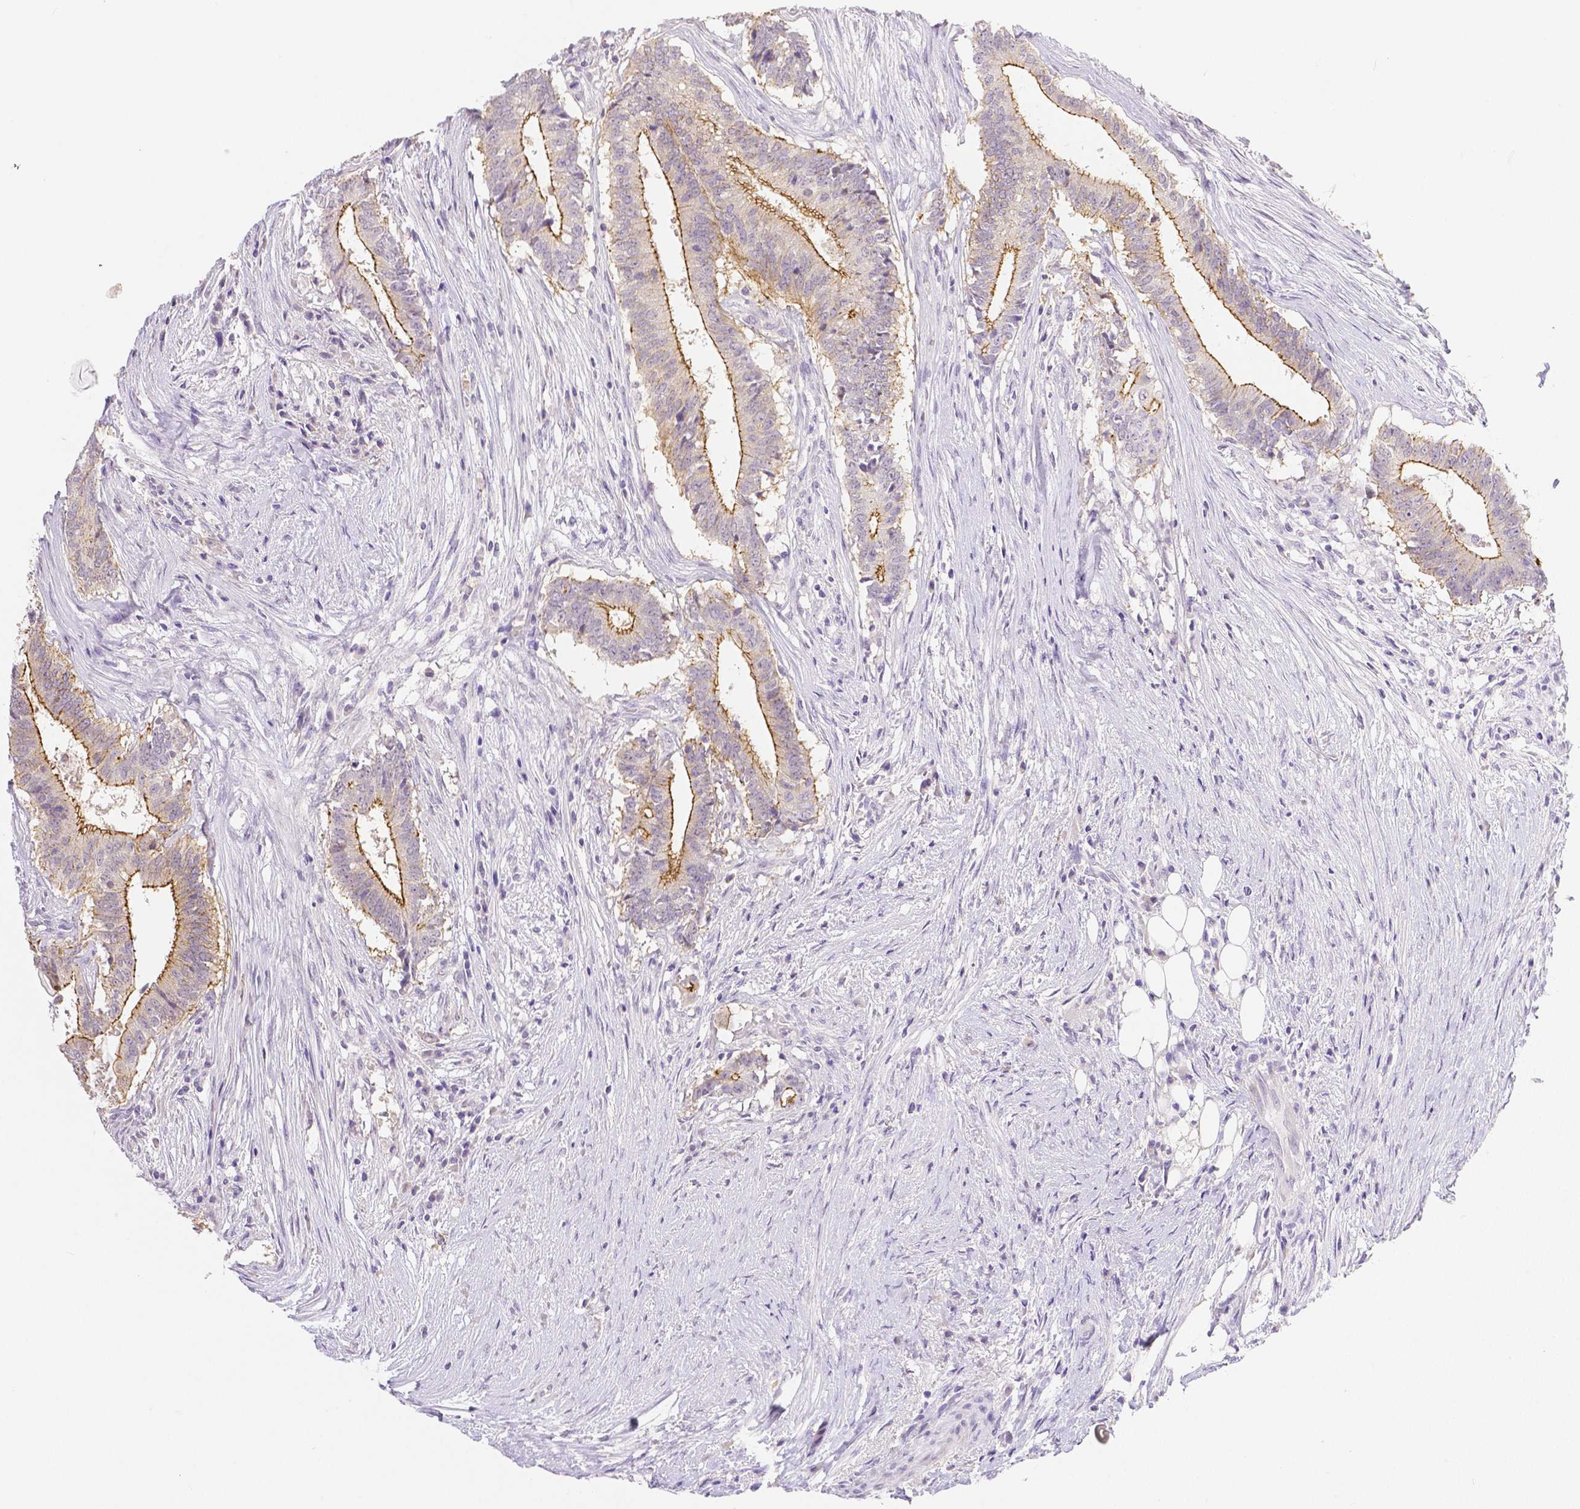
{"staining": {"intensity": "moderate", "quantity": ">75%", "location": "cytoplasmic/membranous"}, "tissue": "colorectal cancer", "cell_type": "Tumor cells", "image_type": "cancer", "snomed": [{"axis": "morphology", "description": "Adenocarcinoma, NOS"}, {"axis": "topography", "description": "Colon"}], "caption": "Adenocarcinoma (colorectal) stained with immunohistochemistry (IHC) demonstrates moderate cytoplasmic/membranous staining in about >75% of tumor cells. (DAB = brown stain, brightfield microscopy at high magnification).", "gene": "OCLN", "patient": {"sex": "female", "age": 43}}